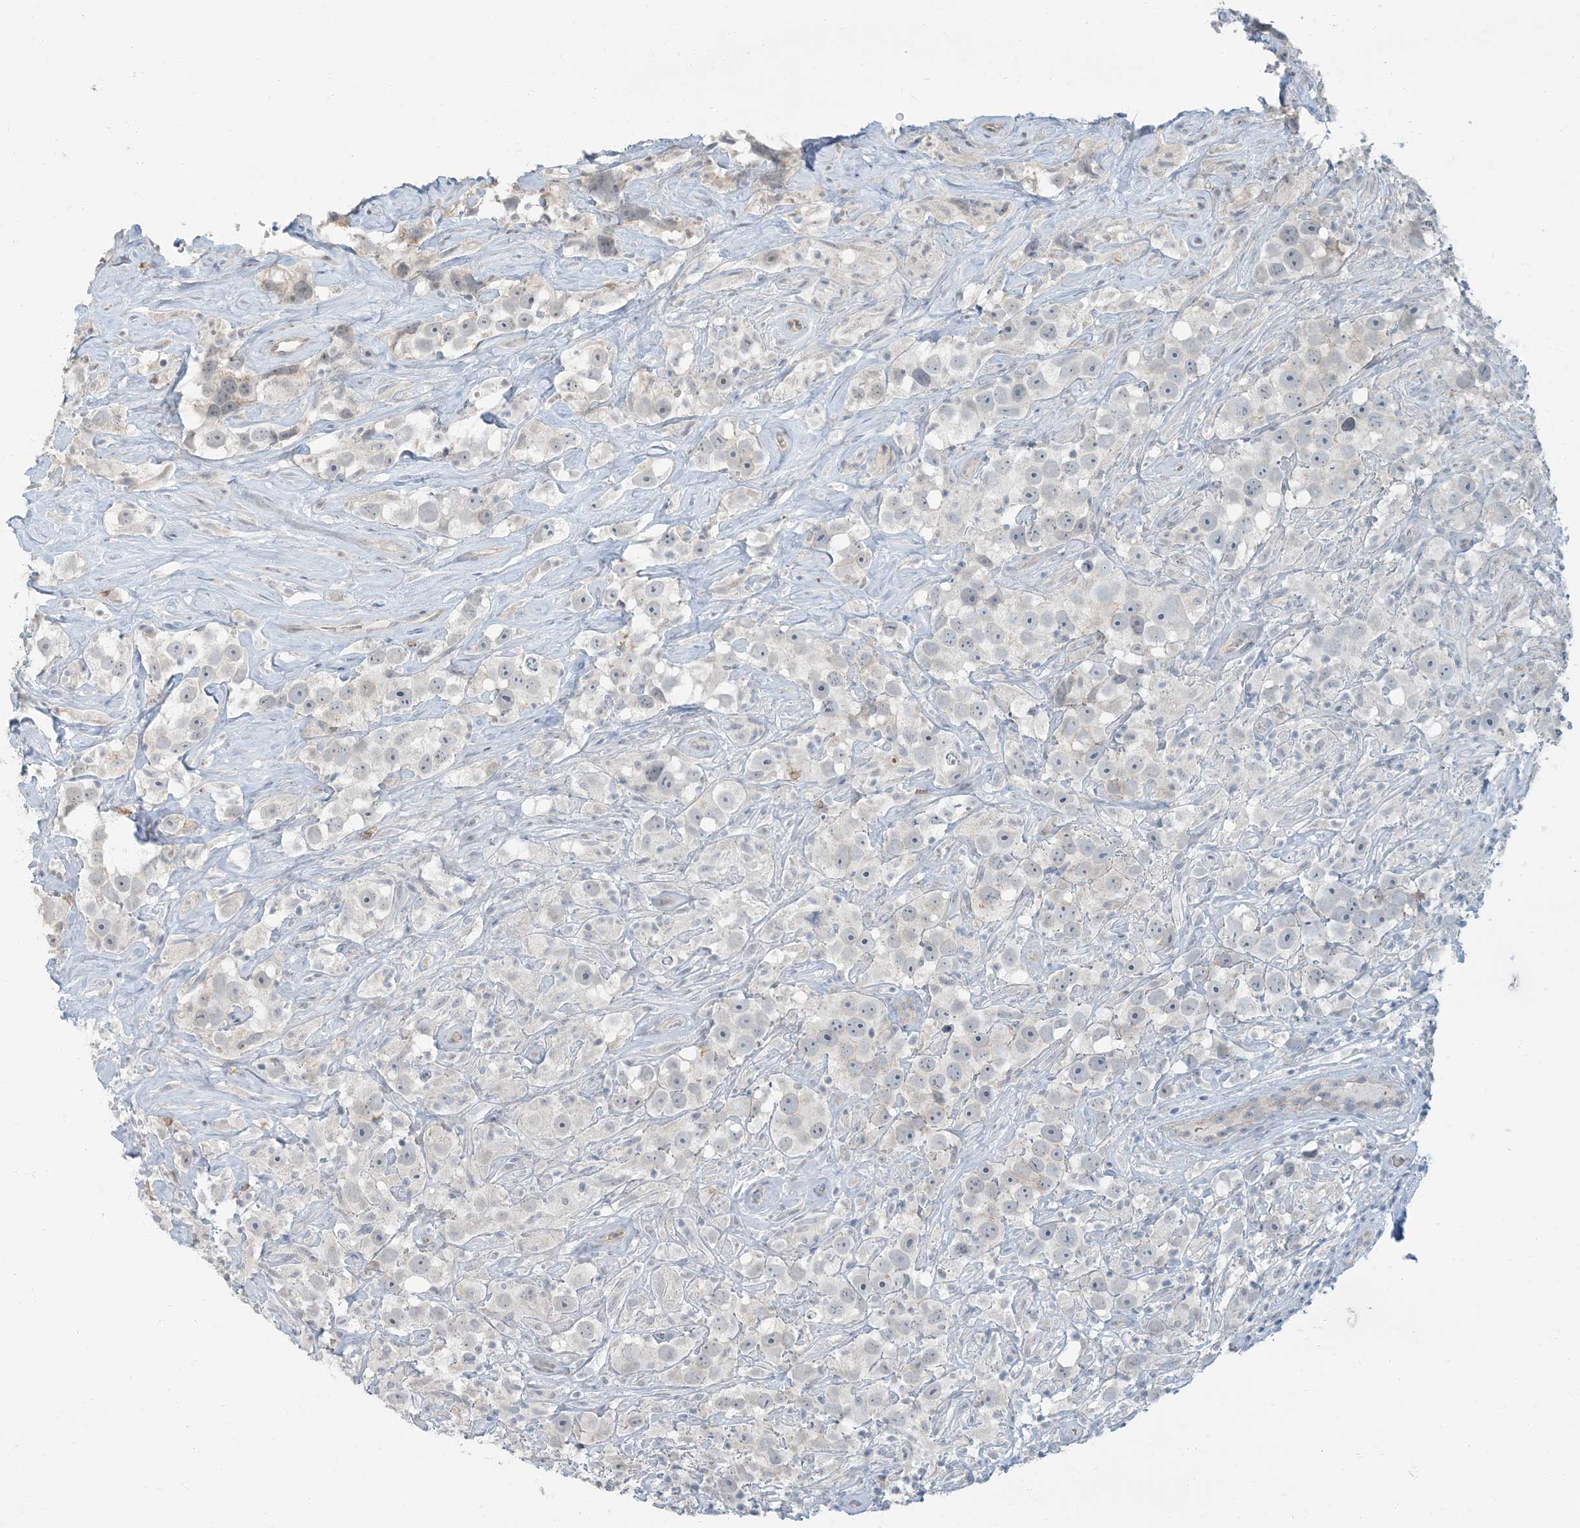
{"staining": {"intensity": "negative", "quantity": "none", "location": "none"}, "tissue": "testis cancer", "cell_type": "Tumor cells", "image_type": "cancer", "snomed": [{"axis": "morphology", "description": "Seminoma, NOS"}, {"axis": "topography", "description": "Testis"}], "caption": "The micrograph exhibits no significant positivity in tumor cells of testis cancer.", "gene": "EPHA4", "patient": {"sex": "male", "age": 49}}